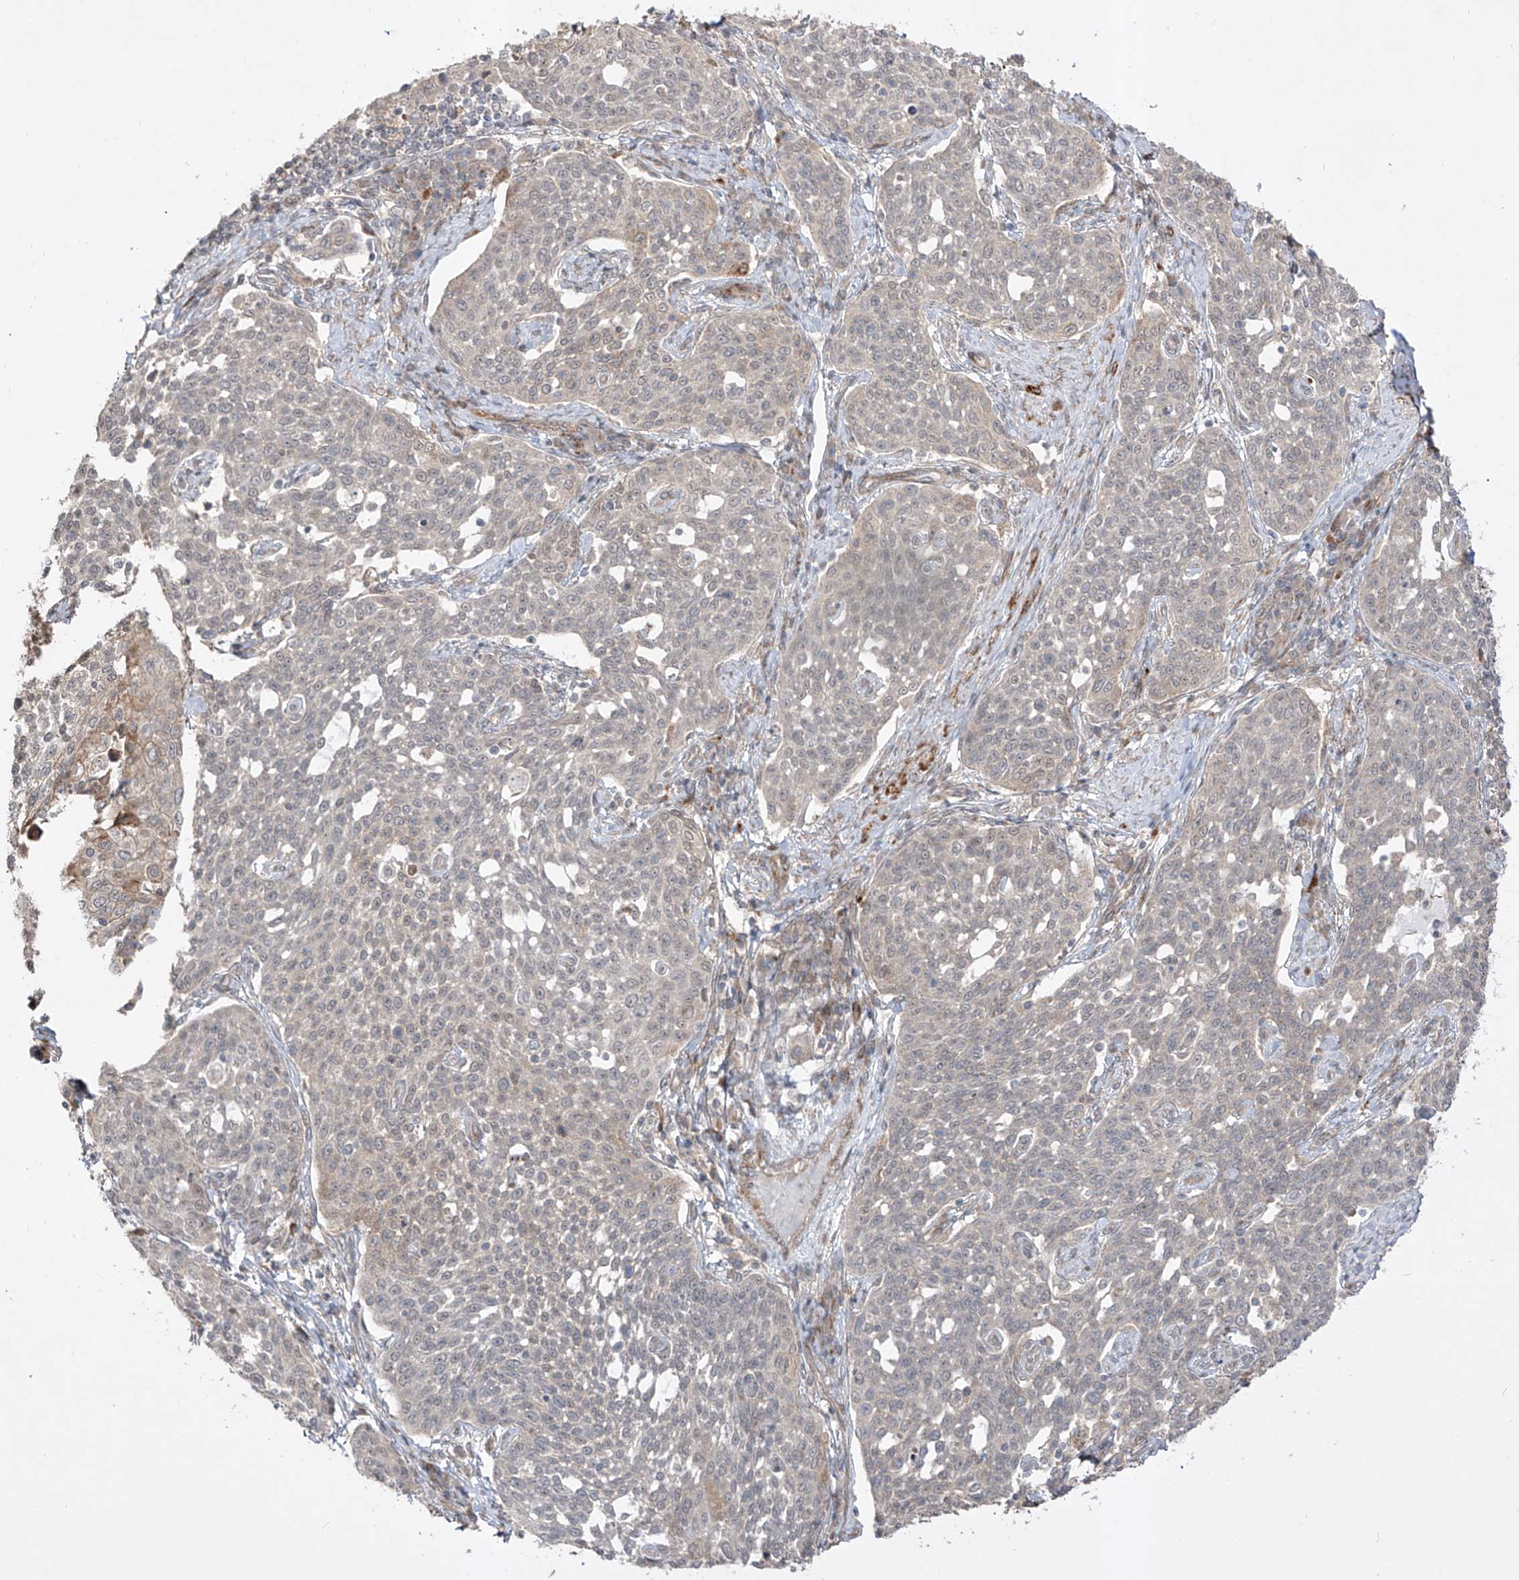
{"staining": {"intensity": "negative", "quantity": "none", "location": "none"}, "tissue": "cervical cancer", "cell_type": "Tumor cells", "image_type": "cancer", "snomed": [{"axis": "morphology", "description": "Squamous cell carcinoma, NOS"}, {"axis": "topography", "description": "Cervix"}], "caption": "The micrograph displays no staining of tumor cells in squamous cell carcinoma (cervical).", "gene": "KDM1B", "patient": {"sex": "female", "age": 34}}